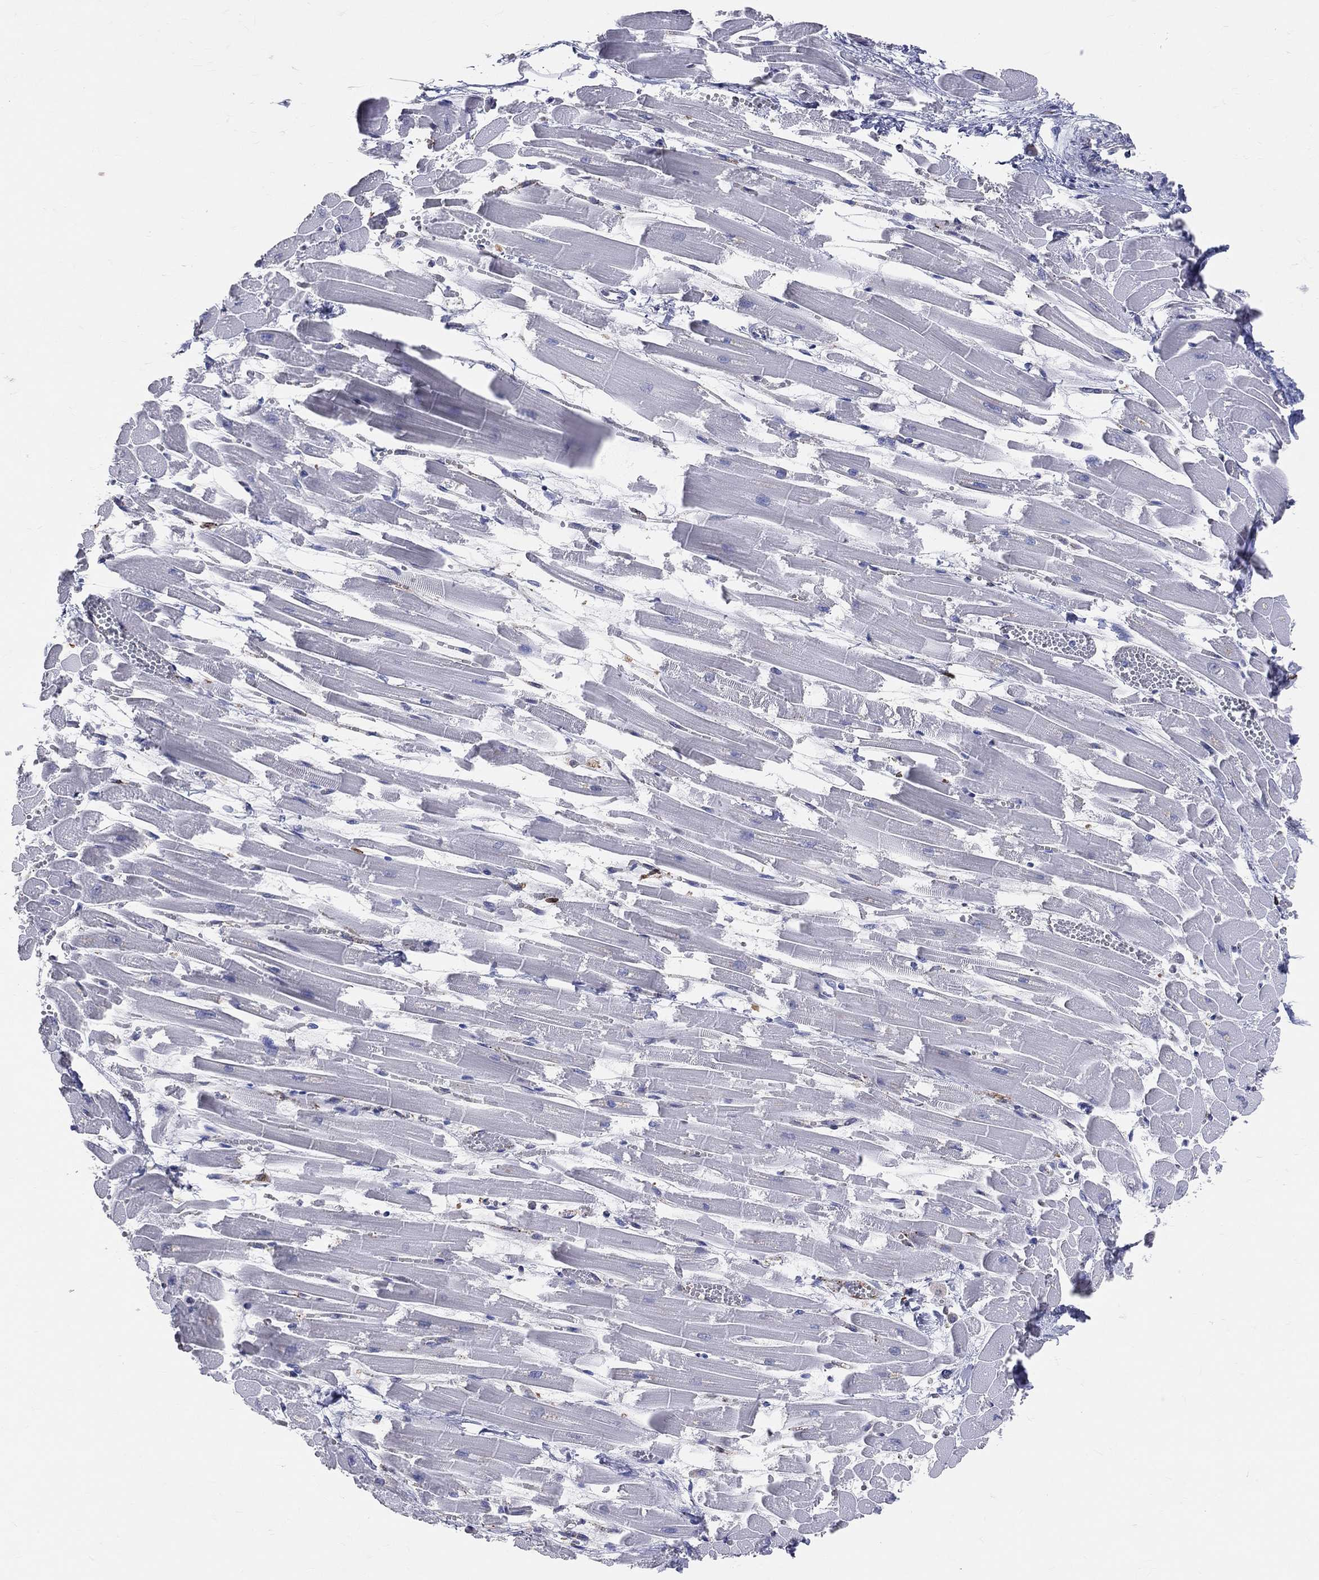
{"staining": {"intensity": "negative", "quantity": "none", "location": "none"}, "tissue": "heart muscle", "cell_type": "Cardiomyocytes", "image_type": "normal", "snomed": [{"axis": "morphology", "description": "Normal tissue, NOS"}, {"axis": "topography", "description": "Heart"}], "caption": "The micrograph exhibits no staining of cardiomyocytes in benign heart muscle. (Immunohistochemistry, brightfield microscopy, high magnification).", "gene": "CD74", "patient": {"sex": "female", "age": 52}}